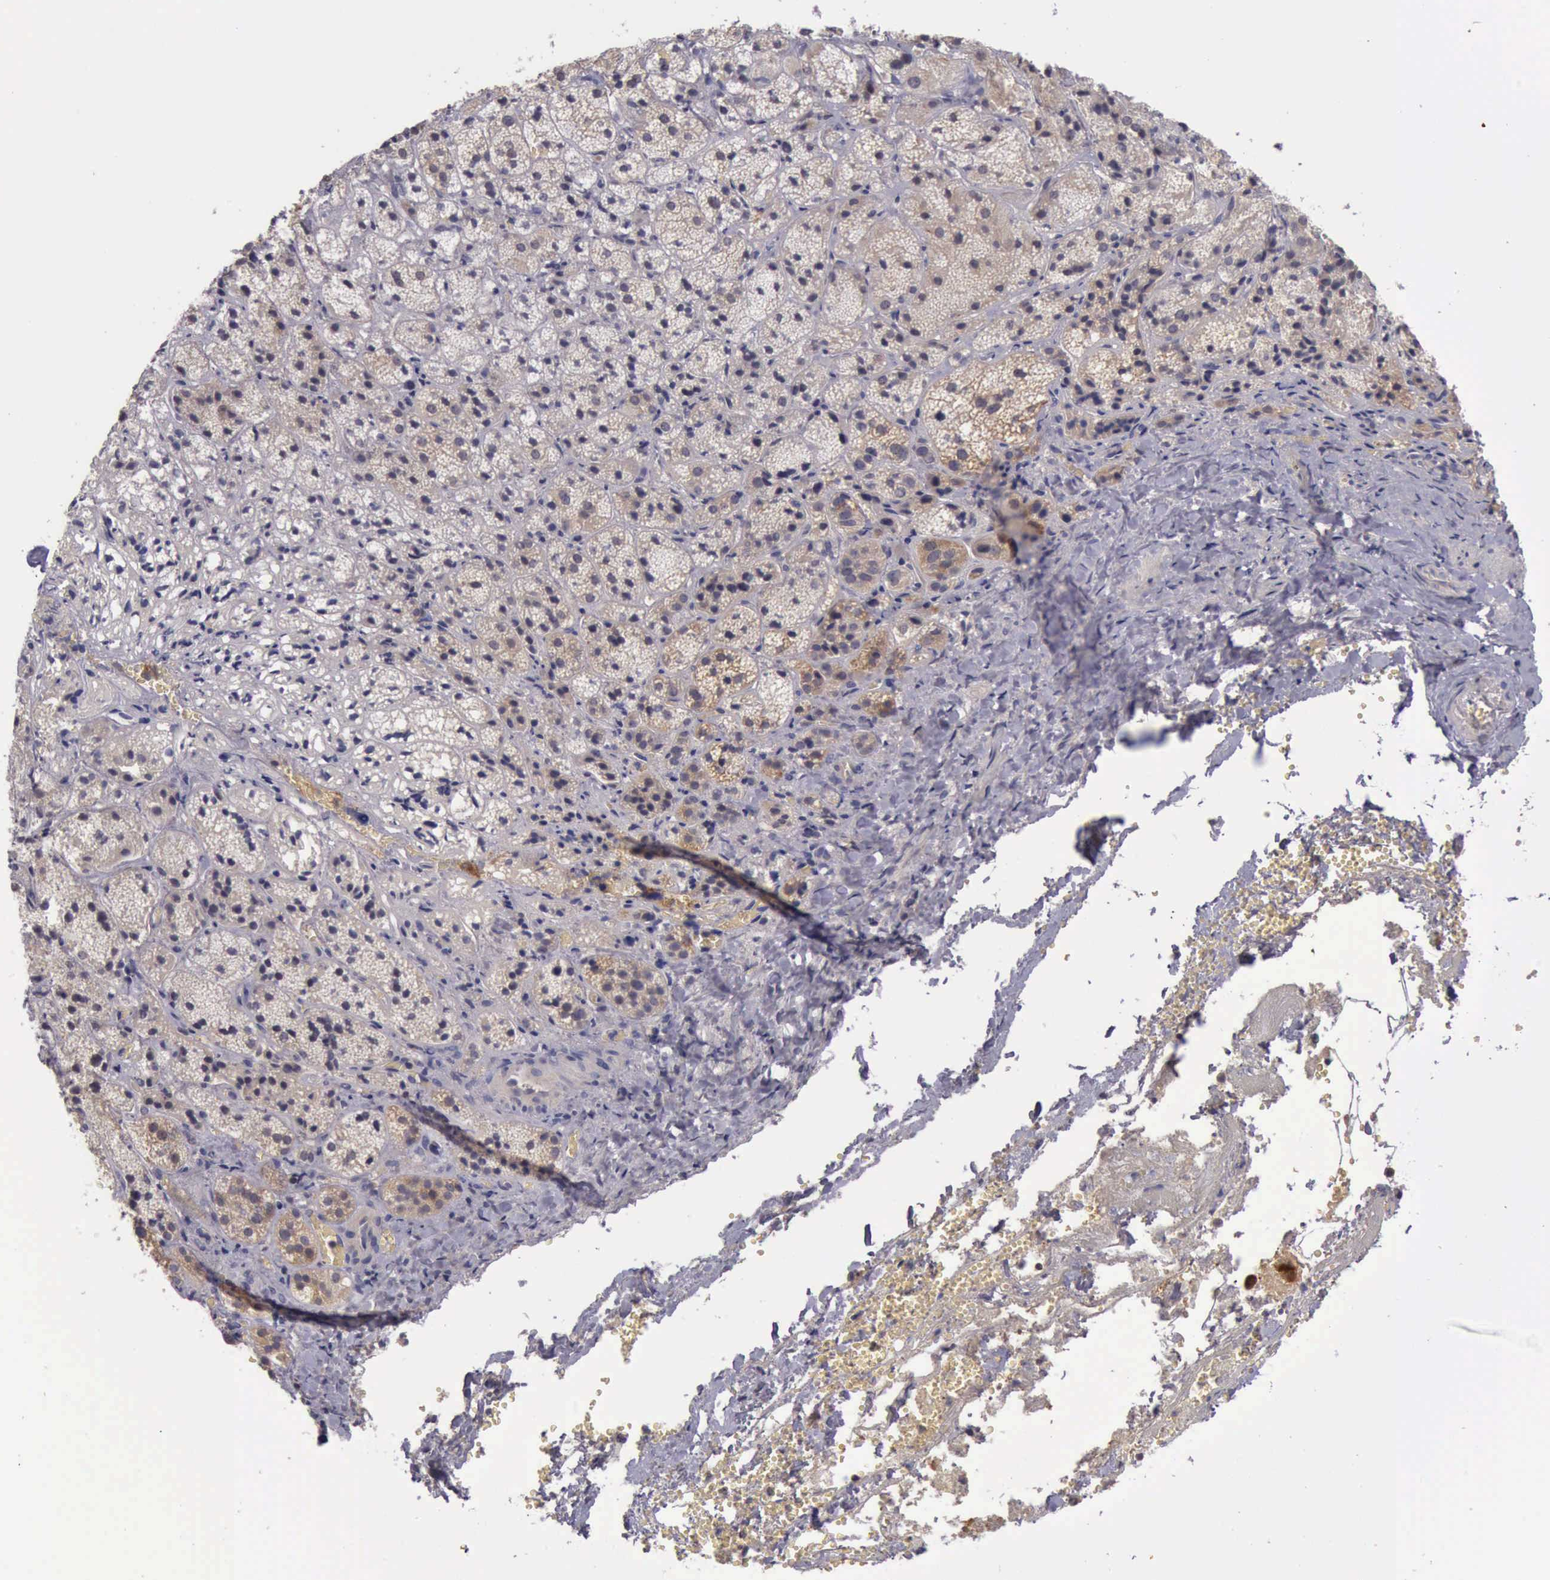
{"staining": {"intensity": "negative", "quantity": "none", "location": "none"}, "tissue": "adrenal gland", "cell_type": "Glandular cells", "image_type": "normal", "snomed": [{"axis": "morphology", "description": "Normal tissue, NOS"}, {"axis": "topography", "description": "Adrenal gland"}], "caption": "Immunohistochemical staining of benign adrenal gland reveals no significant staining in glandular cells.", "gene": "RAB39B", "patient": {"sex": "female", "age": 71}}